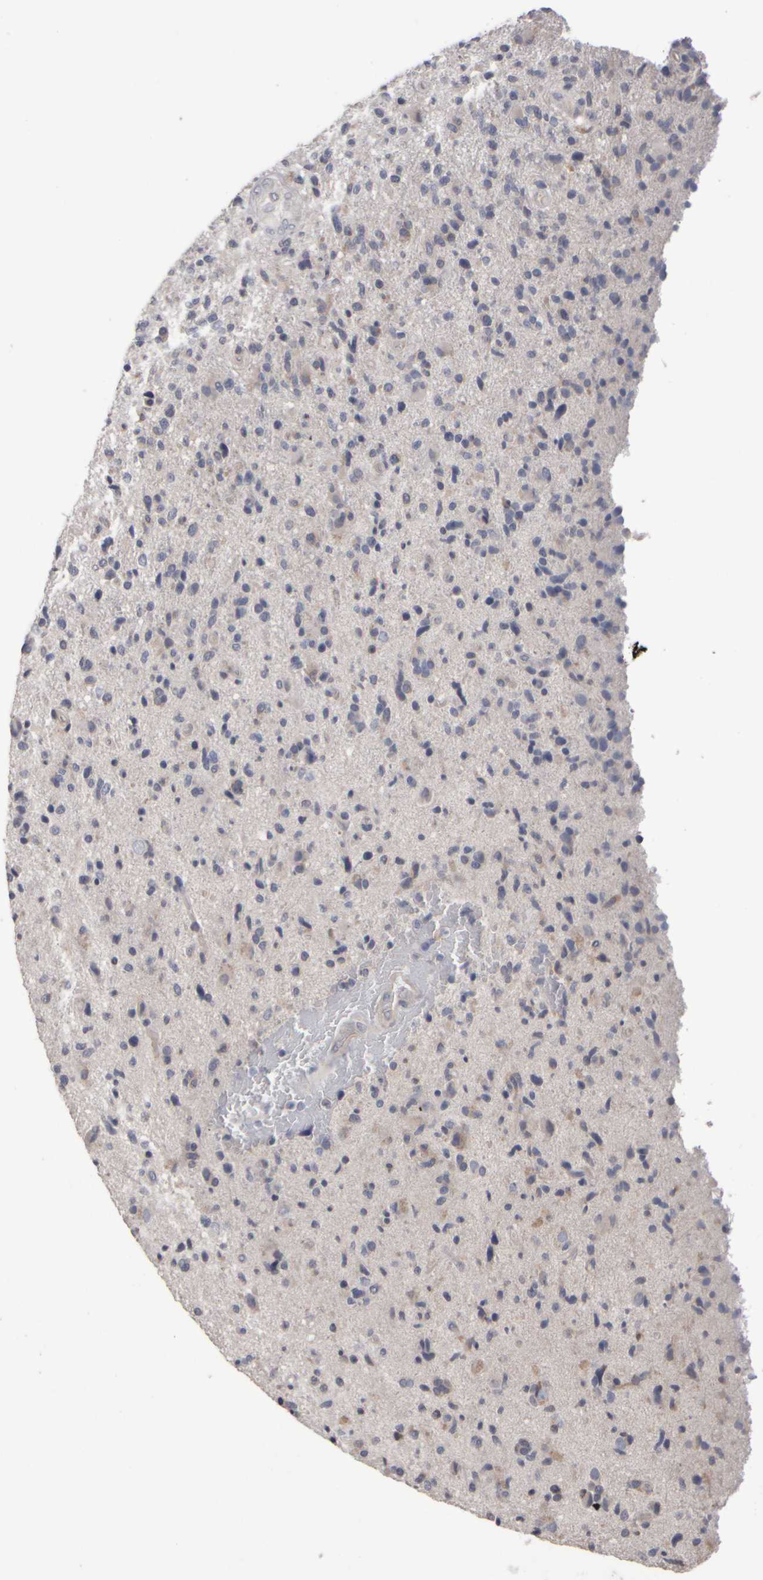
{"staining": {"intensity": "negative", "quantity": "none", "location": "none"}, "tissue": "glioma", "cell_type": "Tumor cells", "image_type": "cancer", "snomed": [{"axis": "morphology", "description": "Glioma, malignant, High grade"}, {"axis": "topography", "description": "Brain"}], "caption": "Tumor cells show no significant expression in malignant glioma (high-grade).", "gene": "EPHX2", "patient": {"sex": "male", "age": 72}}